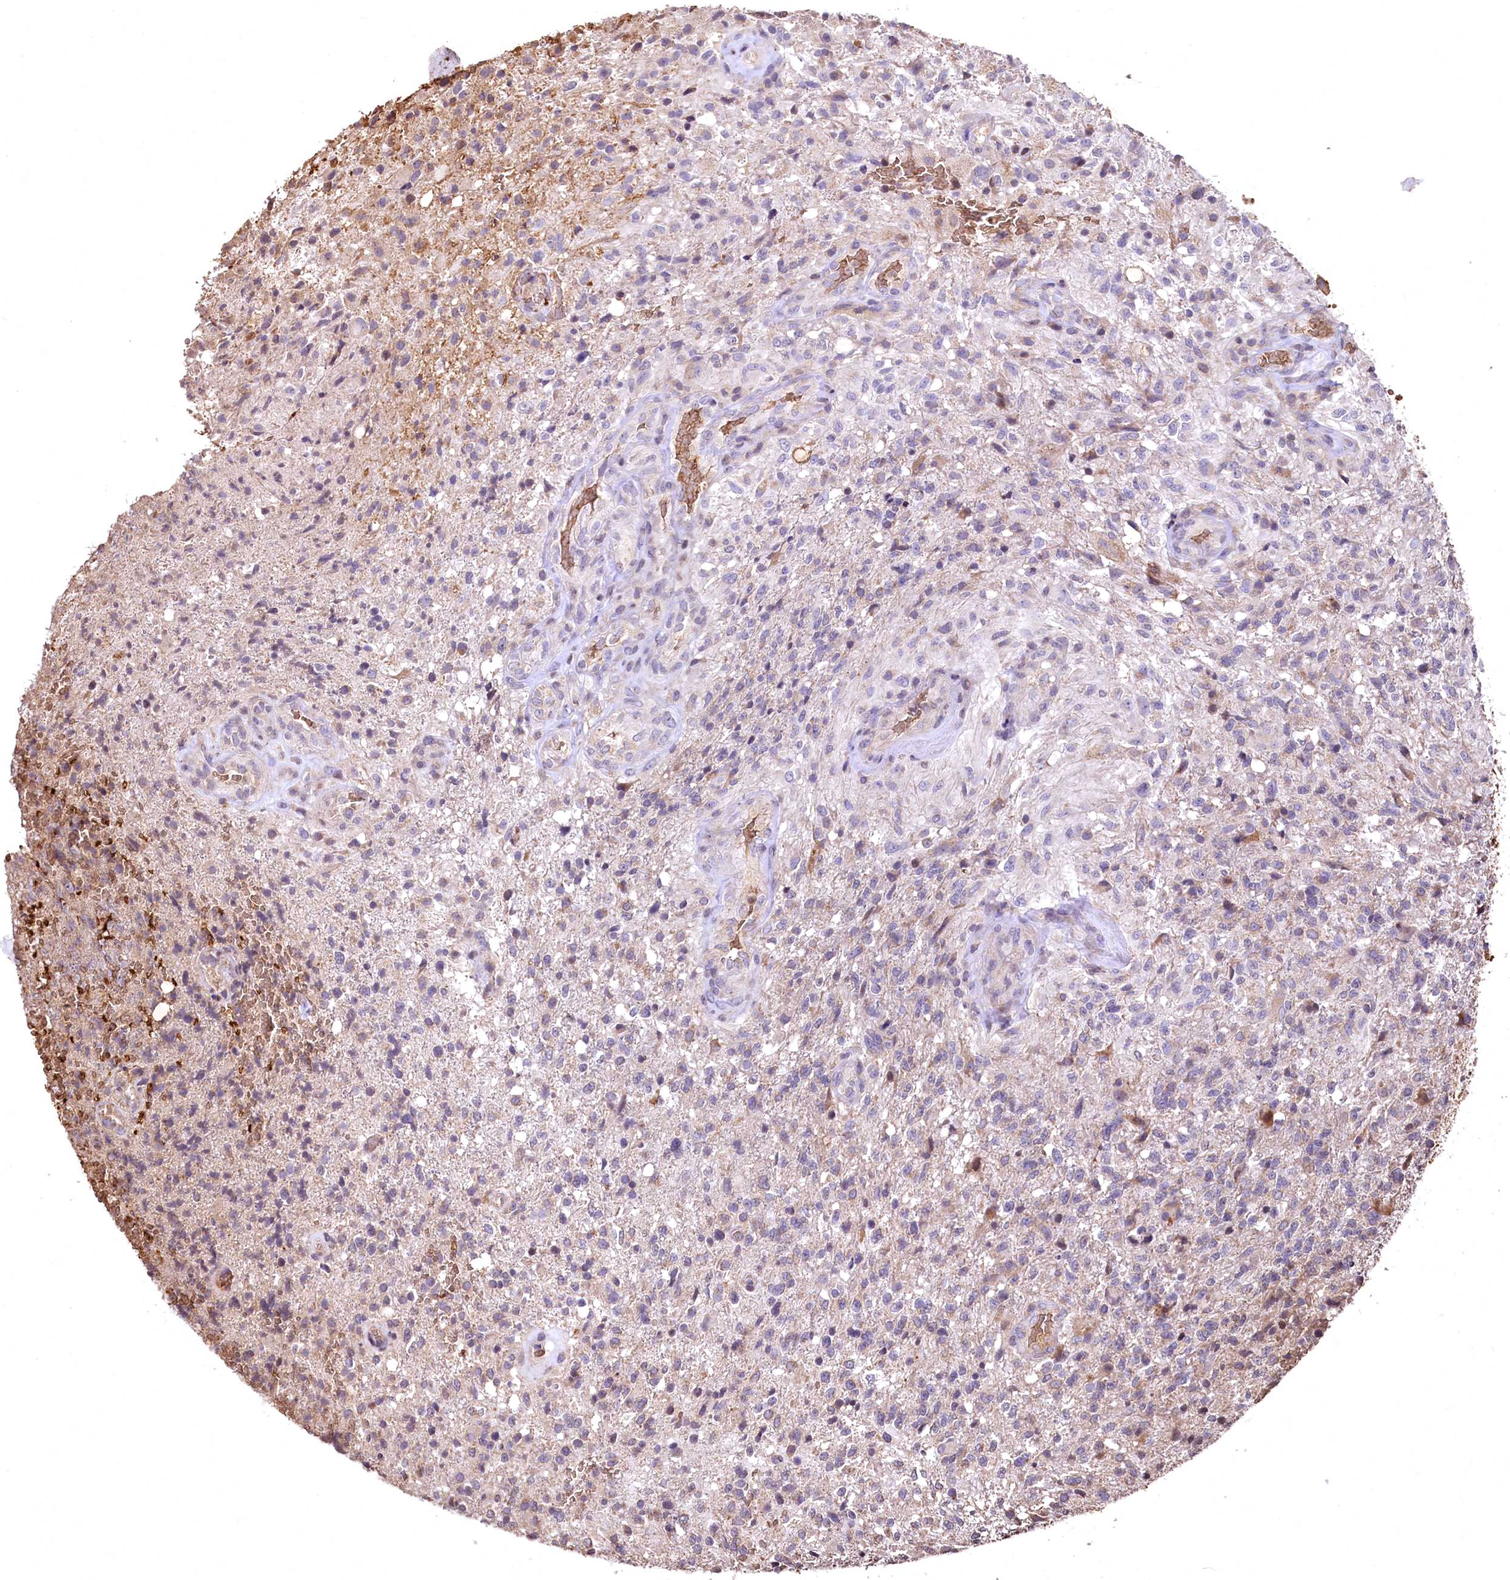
{"staining": {"intensity": "negative", "quantity": "none", "location": "none"}, "tissue": "glioma", "cell_type": "Tumor cells", "image_type": "cancer", "snomed": [{"axis": "morphology", "description": "Glioma, malignant, High grade"}, {"axis": "topography", "description": "Brain"}], "caption": "A micrograph of malignant glioma (high-grade) stained for a protein exhibits no brown staining in tumor cells. (DAB (3,3'-diaminobenzidine) immunohistochemistry, high magnification).", "gene": "SPTA1", "patient": {"sex": "male", "age": 56}}